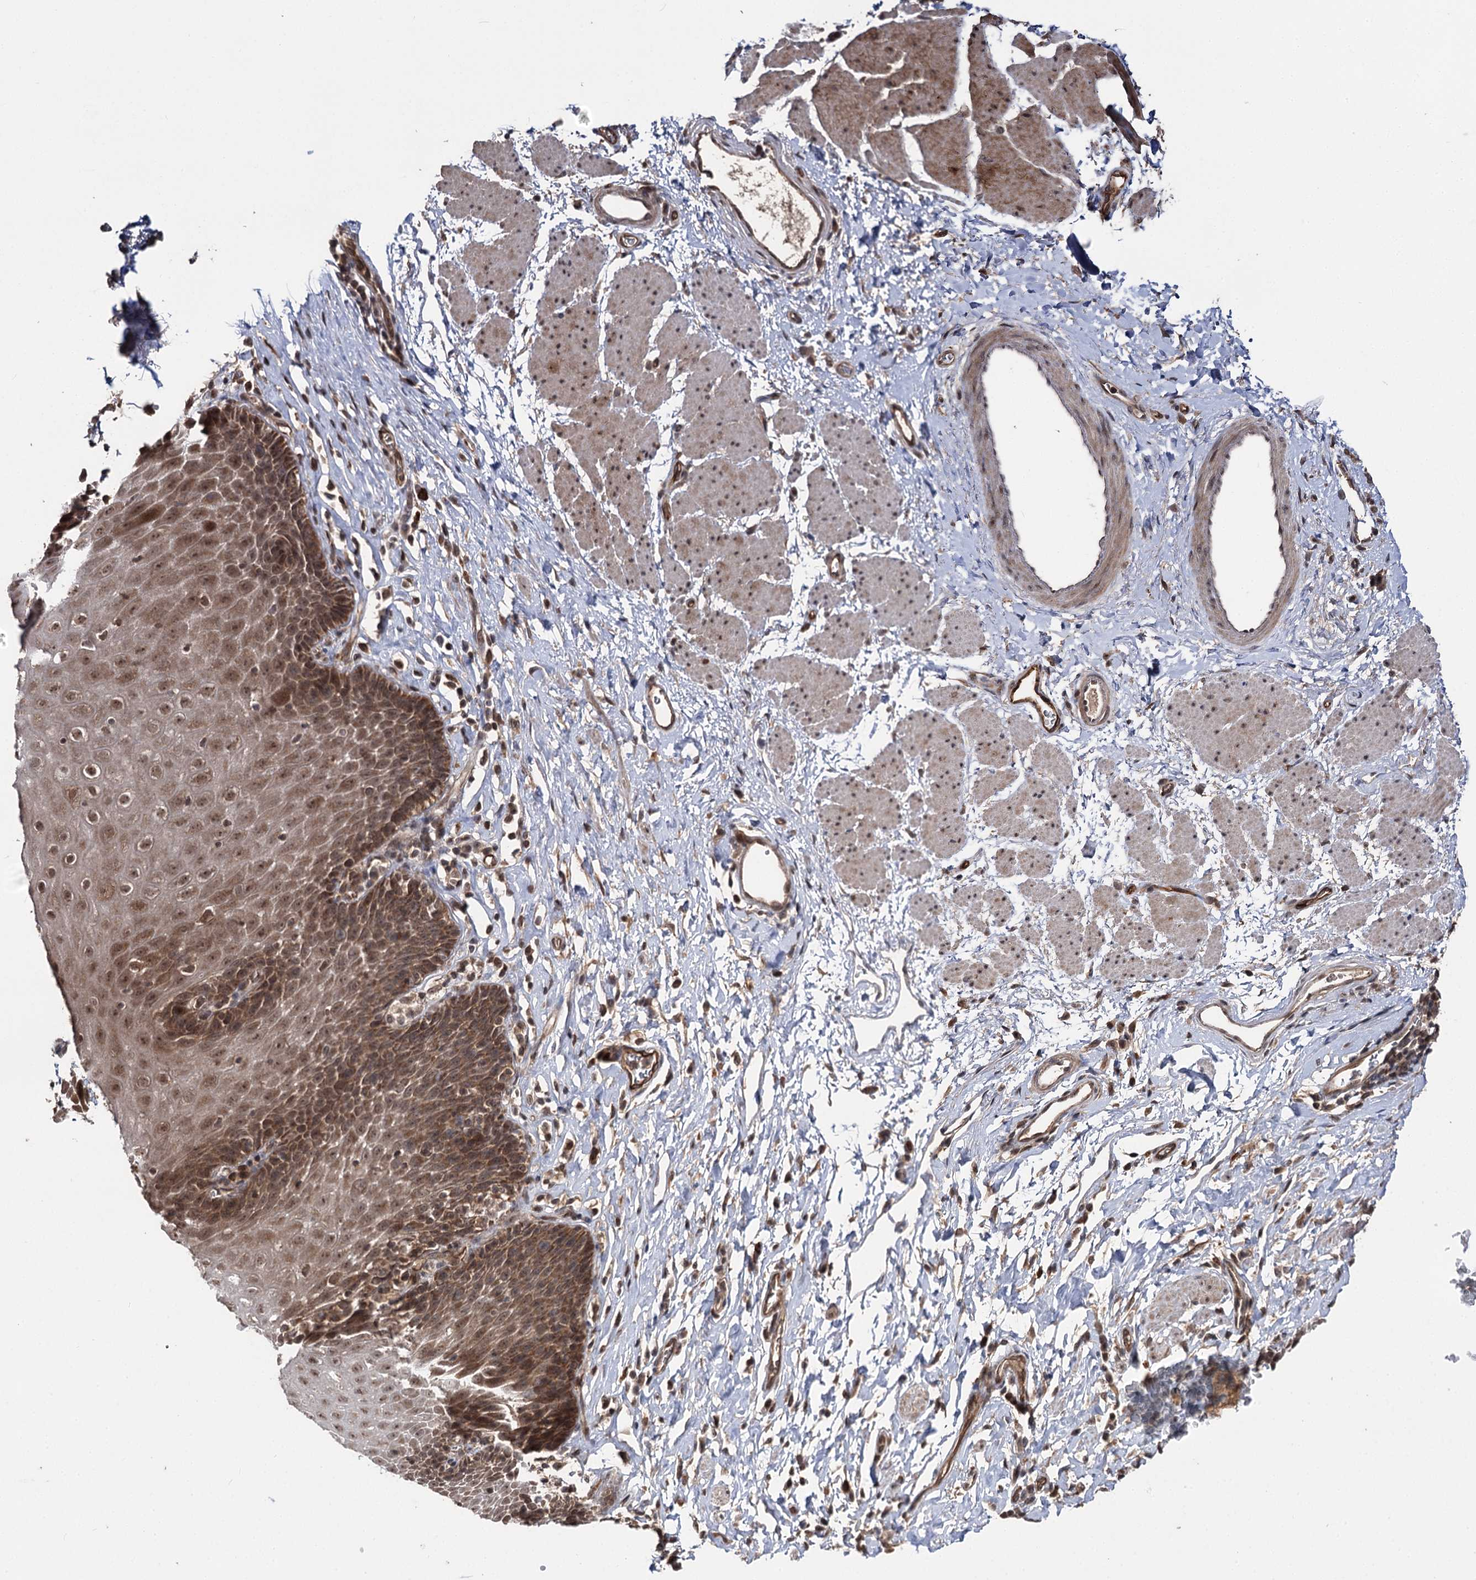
{"staining": {"intensity": "strong", "quantity": "25%-75%", "location": "cytoplasmic/membranous,nuclear"}, "tissue": "esophagus", "cell_type": "Squamous epithelial cells", "image_type": "normal", "snomed": [{"axis": "morphology", "description": "Normal tissue, NOS"}, {"axis": "topography", "description": "Esophagus"}], "caption": "There is high levels of strong cytoplasmic/membranous,nuclear positivity in squamous epithelial cells of benign esophagus, as demonstrated by immunohistochemical staining (brown color).", "gene": "FAM53B", "patient": {"sex": "female", "age": 61}}